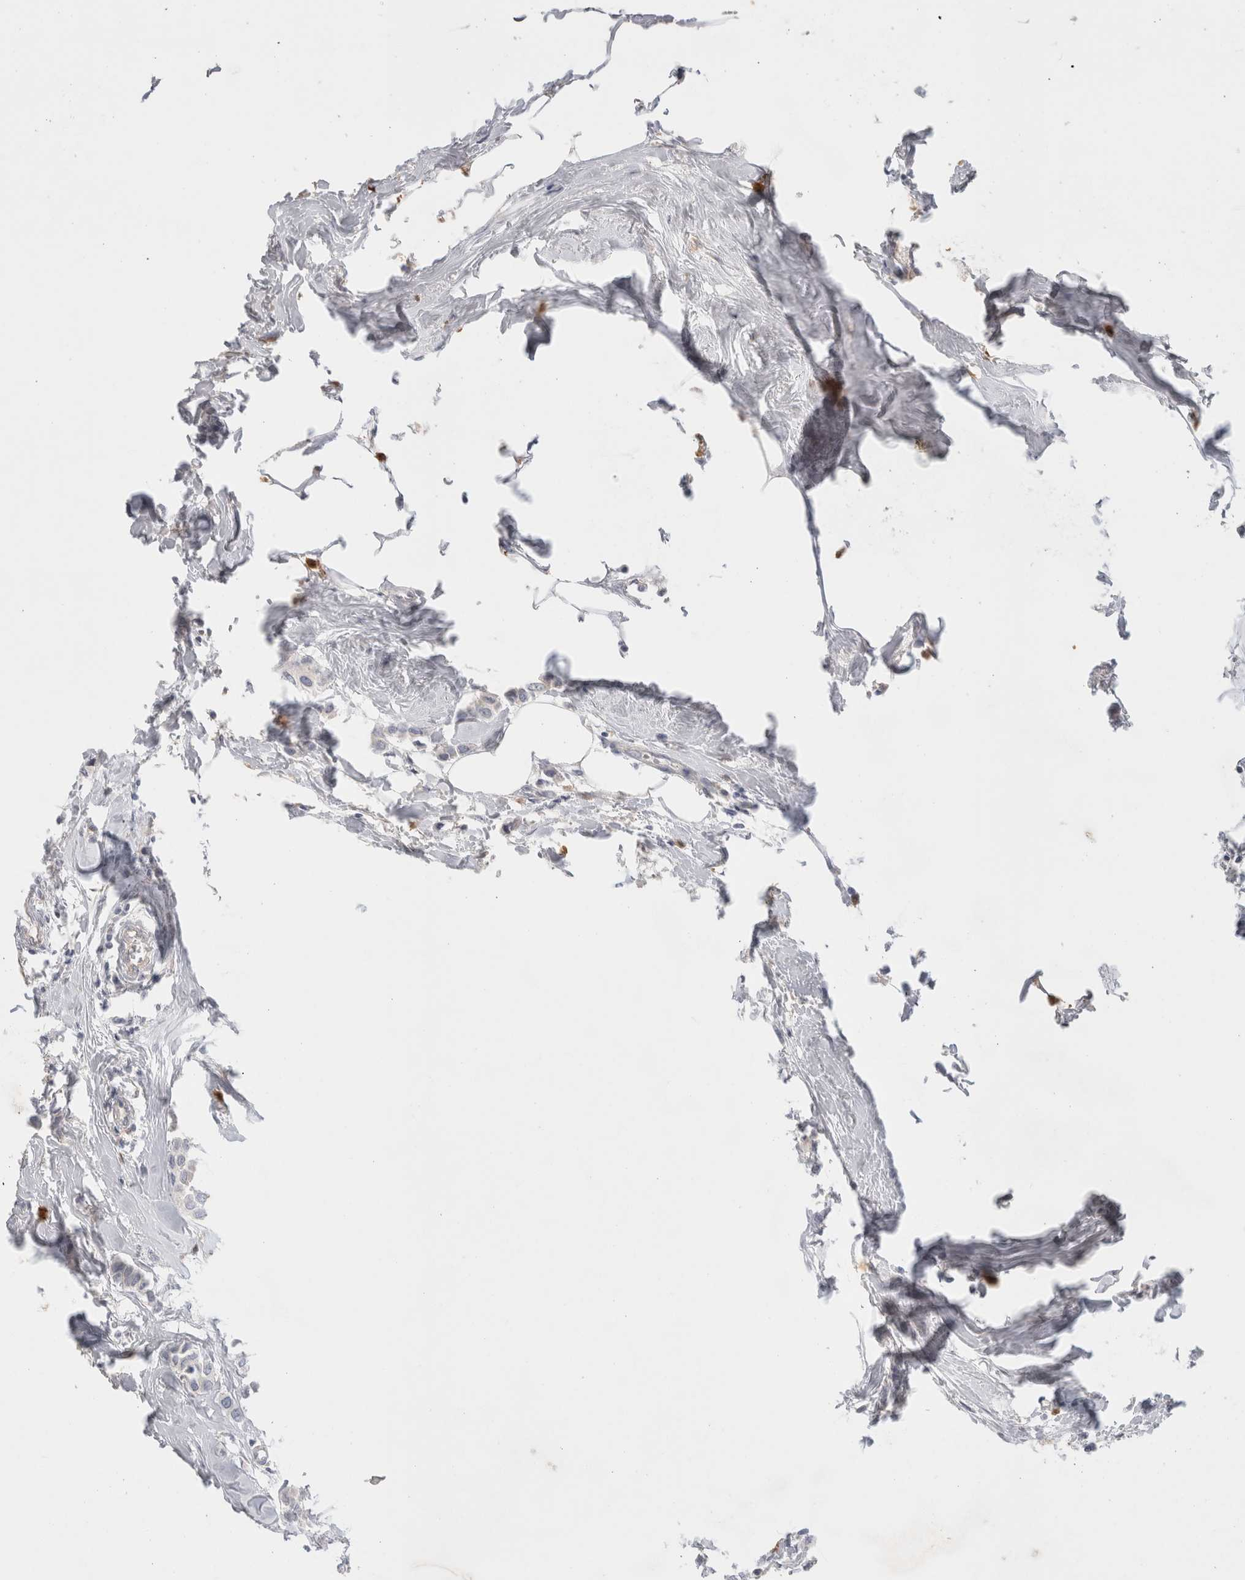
{"staining": {"intensity": "negative", "quantity": "none", "location": "none"}, "tissue": "breast cancer", "cell_type": "Tumor cells", "image_type": "cancer", "snomed": [{"axis": "morphology", "description": "Lobular carcinoma"}, {"axis": "topography", "description": "Breast"}], "caption": "This is an immunohistochemistry (IHC) image of human breast cancer (lobular carcinoma). There is no positivity in tumor cells.", "gene": "HPGDS", "patient": {"sex": "female", "age": 51}}